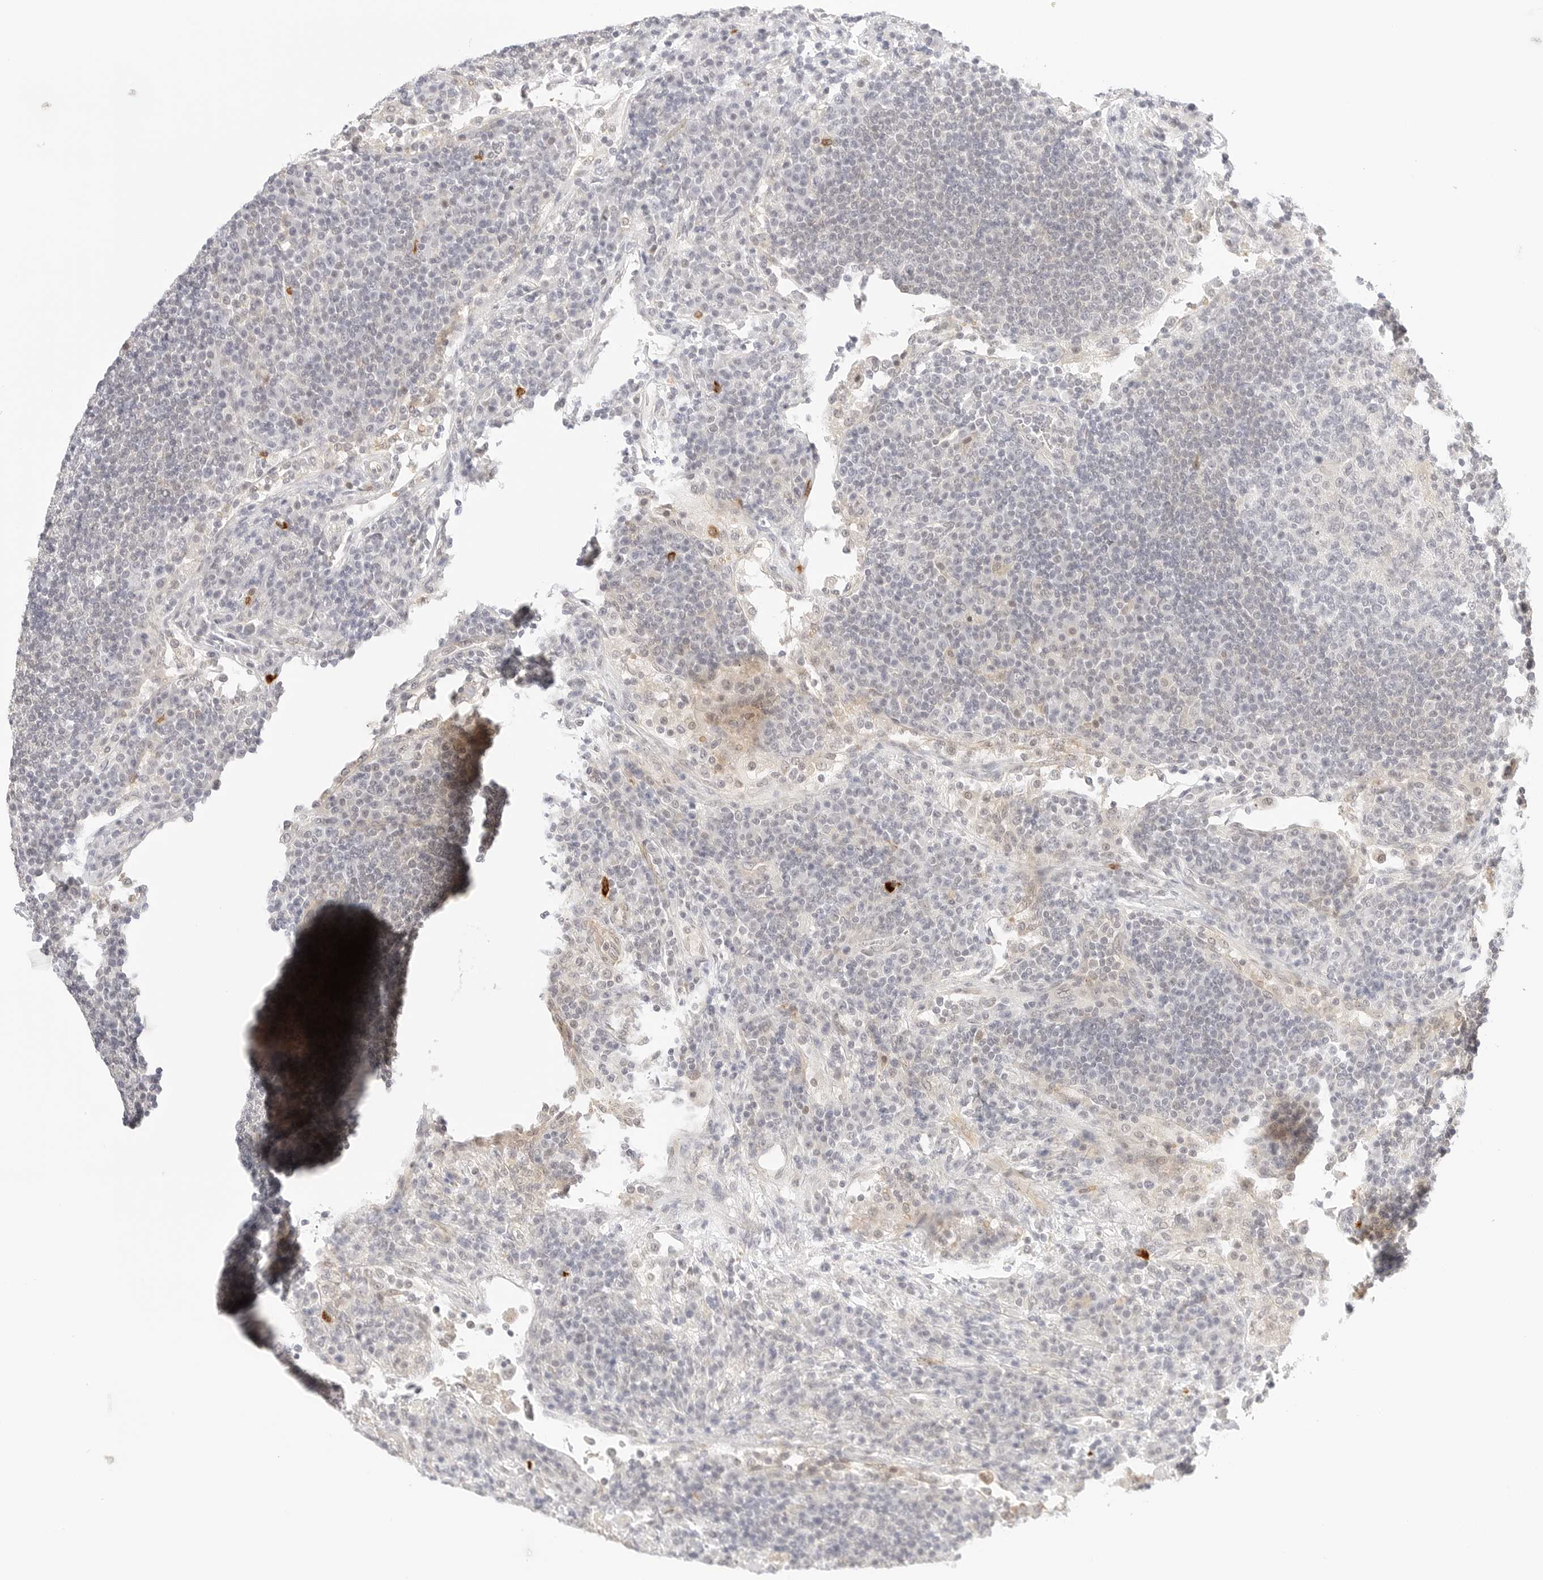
{"staining": {"intensity": "negative", "quantity": "none", "location": "none"}, "tissue": "lymph node", "cell_type": "Germinal center cells", "image_type": "normal", "snomed": [{"axis": "morphology", "description": "Normal tissue, NOS"}, {"axis": "topography", "description": "Lymph node"}], "caption": "The histopathology image exhibits no staining of germinal center cells in benign lymph node. Nuclei are stained in blue.", "gene": "TEKT2", "patient": {"sex": "female", "age": 53}}